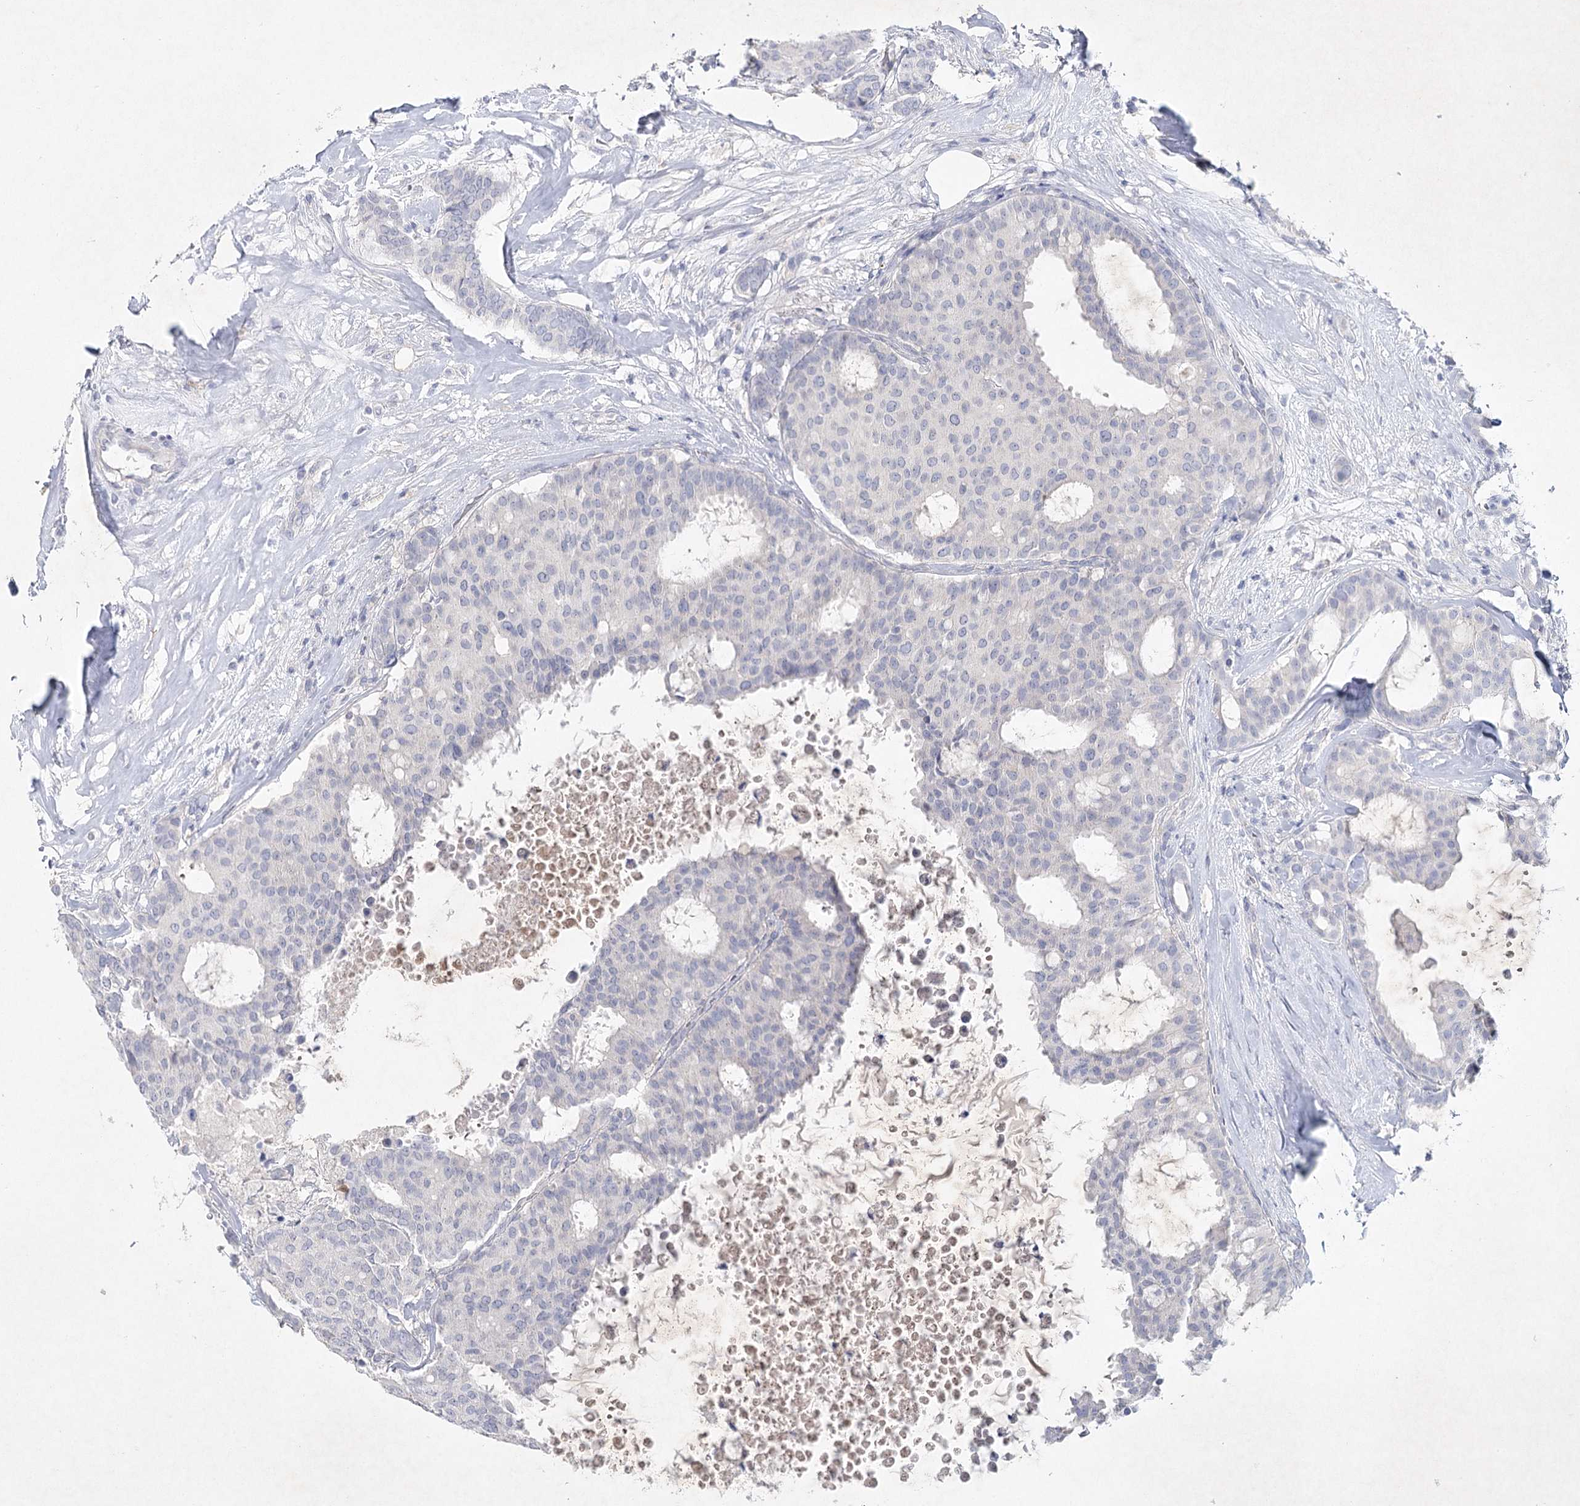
{"staining": {"intensity": "negative", "quantity": "none", "location": "none"}, "tissue": "breast cancer", "cell_type": "Tumor cells", "image_type": "cancer", "snomed": [{"axis": "morphology", "description": "Duct carcinoma"}, {"axis": "topography", "description": "Breast"}], "caption": "High magnification brightfield microscopy of breast infiltrating ductal carcinoma stained with DAB (3,3'-diaminobenzidine) (brown) and counterstained with hematoxylin (blue): tumor cells show no significant positivity.", "gene": "MAP3K13", "patient": {"sex": "female", "age": 75}}